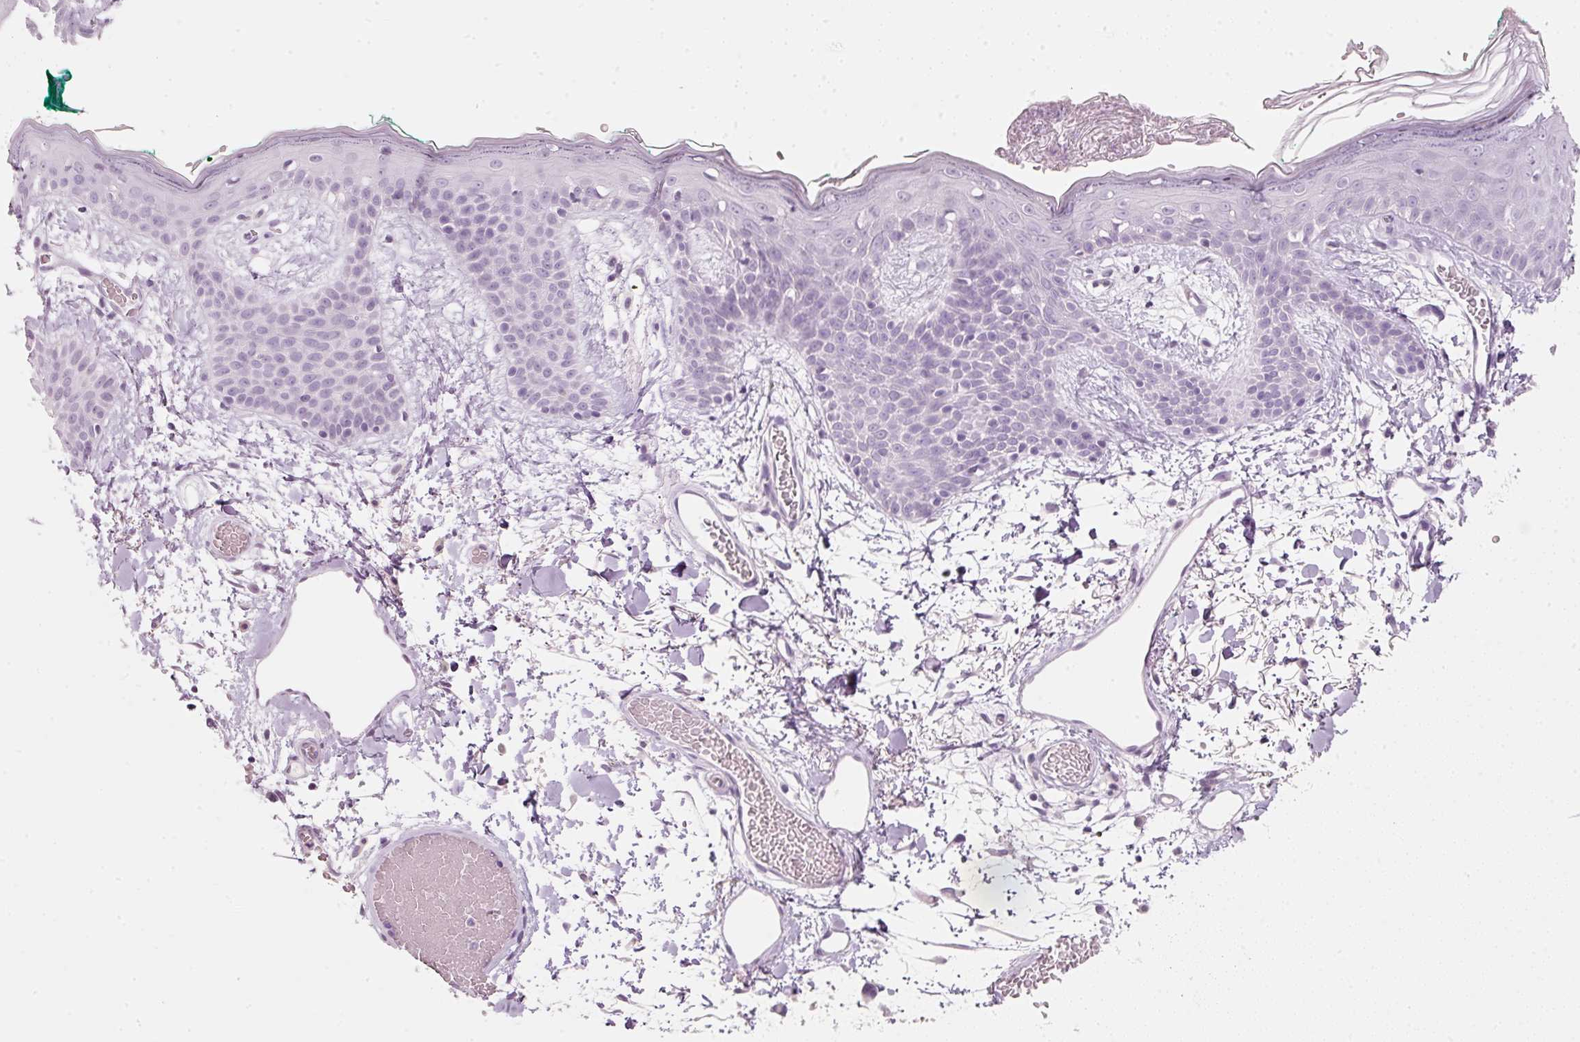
{"staining": {"intensity": "negative", "quantity": "none", "location": "none"}, "tissue": "skin", "cell_type": "Fibroblasts", "image_type": "normal", "snomed": [{"axis": "morphology", "description": "Normal tissue, NOS"}, {"axis": "topography", "description": "Skin"}], "caption": "This is an immunohistochemistry histopathology image of benign human skin. There is no staining in fibroblasts.", "gene": "ENSG00000206549", "patient": {"sex": "male", "age": 79}}